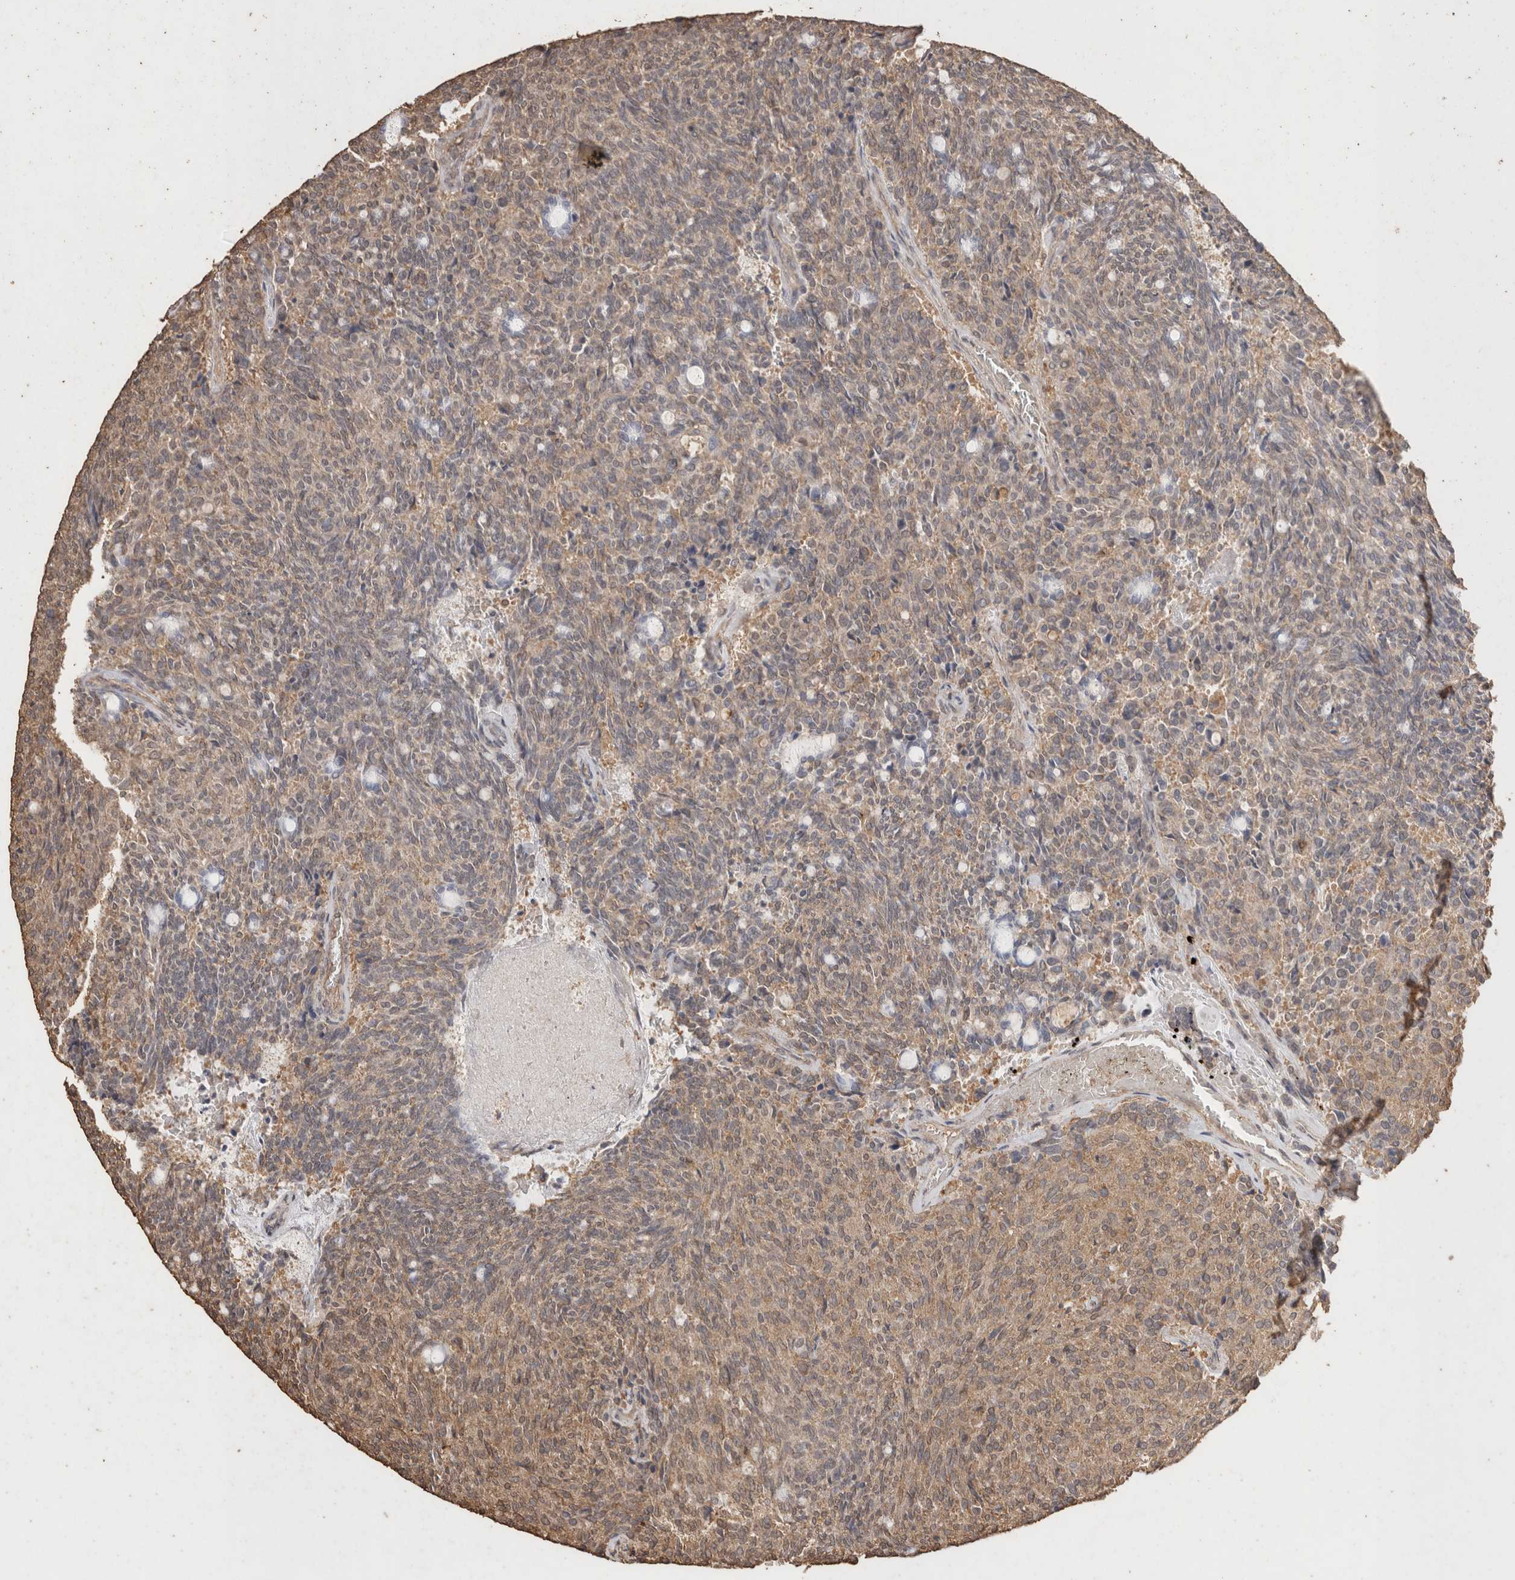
{"staining": {"intensity": "weak", "quantity": "25%-75%", "location": "cytoplasmic/membranous"}, "tissue": "carcinoid", "cell_type": "Tumor cells", "image_type": "cancer", "snomed": [{"axis": "morphology", "description": "Carcinoid, malignant, NOS"}, {"axis": "topography", "description": "Pancreas"}], "caption": "This is an image of immunohistochemistry (IHC) staining of carcinoid, which shows weak expression in the cytoplasmic/membranous of tumor cells.", "gene": "CX3CL1", "patient": {"sex": "female", "age": 54}}